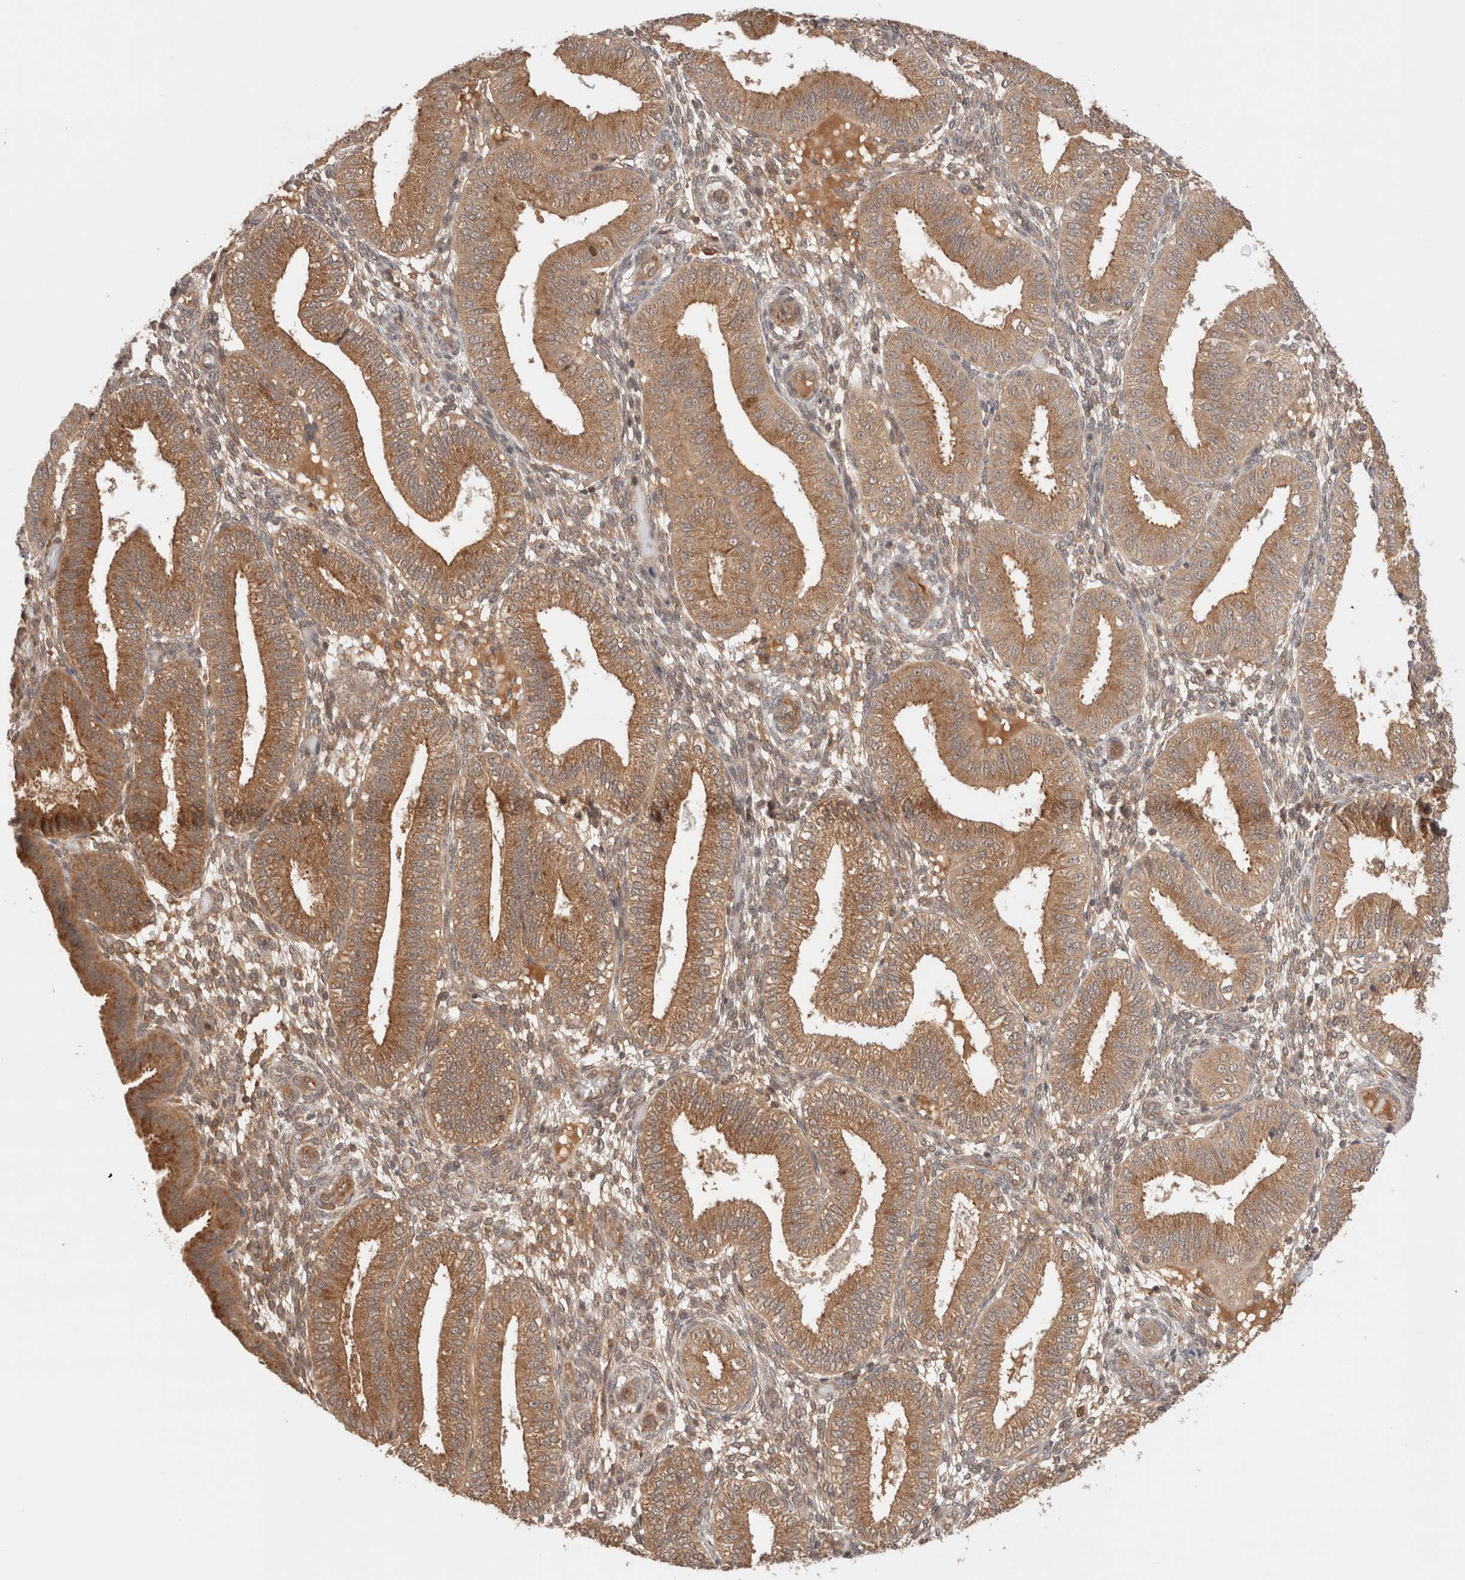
{"staining": {"intensity": "moderate", "quantity": ">75%", "location": "cytoplasmic/membranous"}, "tissue": "endometrium", "cell_type": "Cells in endometrial stroma", "image_type": "normal", "snomed": [{"axis": "morphology", "description": "Normal tissue, NOS"}, {"axis": "topography", "description": "Endometrium"}], "caption": "This is an image of immunohistochemistry staining of benign endometrium, which shows moderate positivity in the cytoplasmic/membranous of cells in endometrial stroma.", "gene": "SIKE1", "patient": {"sex": "female", "age": 39}}